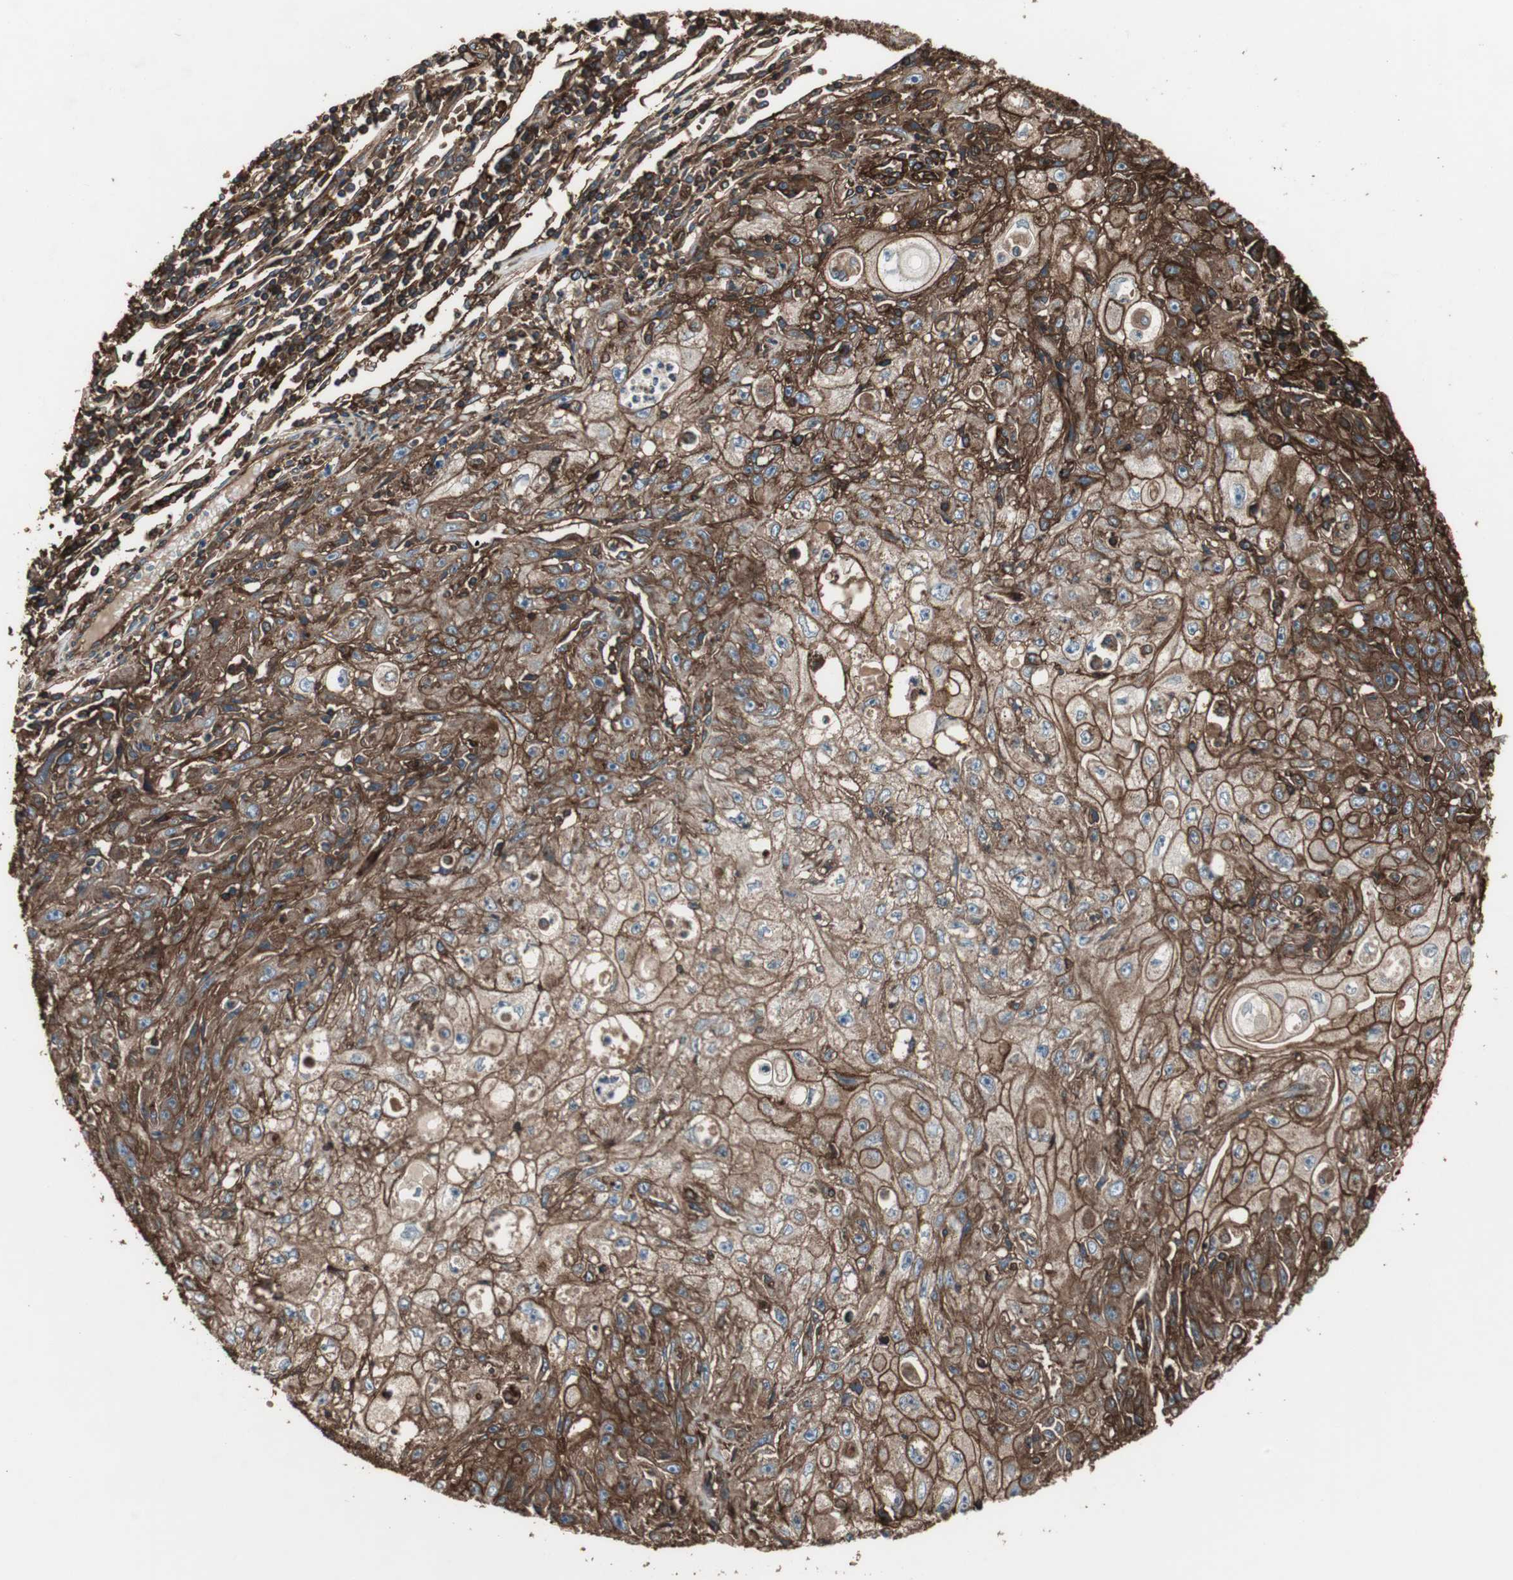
{"staining": {"intensity": "strong", "quantity": ">75%", "location": "cytoplasmic/membranous"}, "tissue": "skin cancer", "cell_type": "Tumor cells", "image_type": "cancer", "snomed": [{"axis": "morphology", "description": "Squamous cell carcinoma, NOS"}, {"axis": "topography", "description": "Skin"}], "caption": "DAB immunohistochemical staining of human skin squamous cell carcinoma displays strong cytoplasmic/membranous protein positivity in about >75% of tumor cells.", "gene": "B2M", "patient": {"sex": "male", "age": 75}}